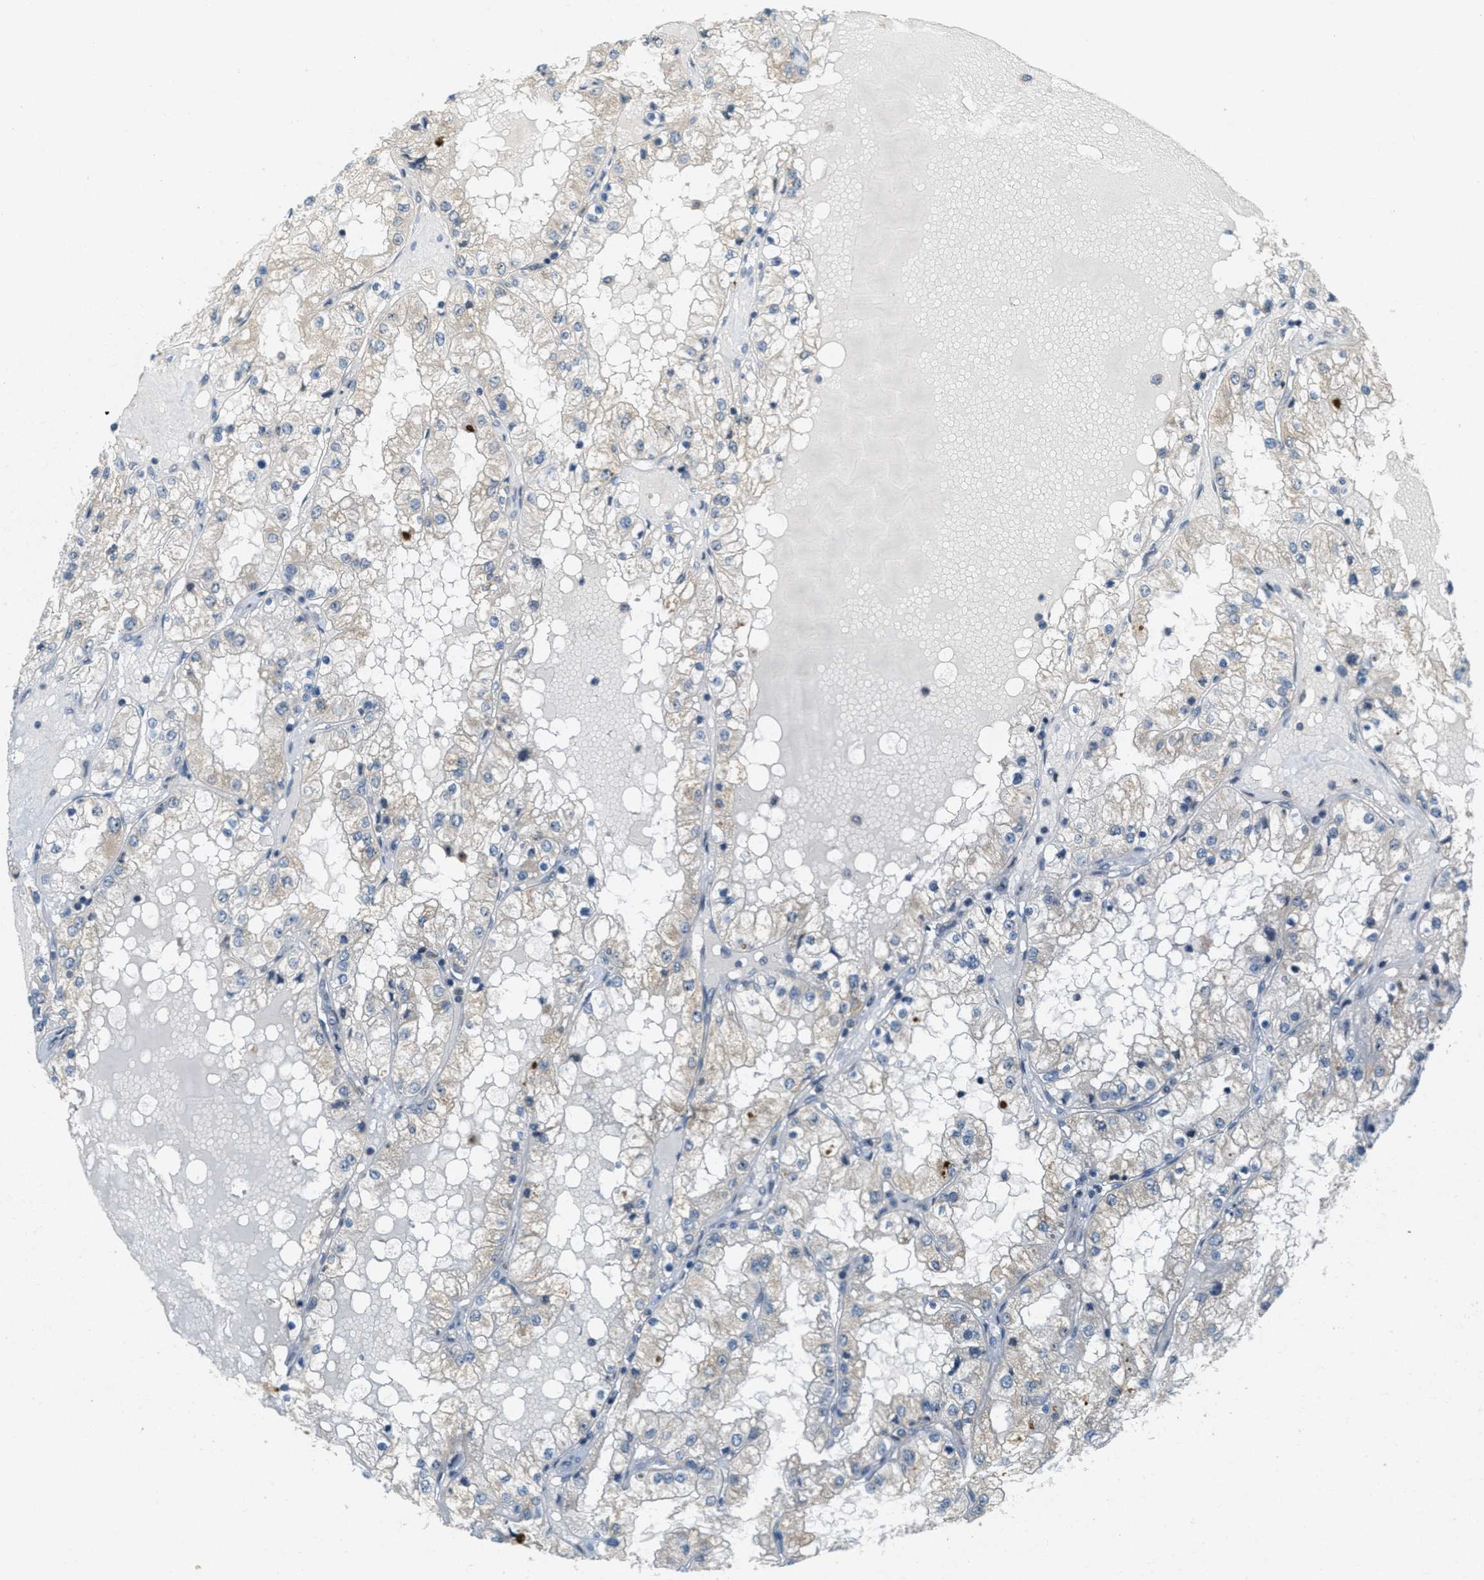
{"staining": {"intensity": "weak", "quantity": "<25%", "location": "cytoplasmic/membranous"}, "tissue": "renal cancer", "cell_type": "Tumor cells", "image_type": "cancer", "snomed": [{"axis": "morphology", "description": "Adenocarcinoma, NOS"}, {"axis": "topography", "description": "Kidney"}], "caption": "Tumor cells are negative for protein expression in human renal cancer. (DAB immunohistochemistry (IHC) with hematoxylin counter stain).", "gene": "SIGMAR1", "patient": {"sex": "male", "age": 68}}